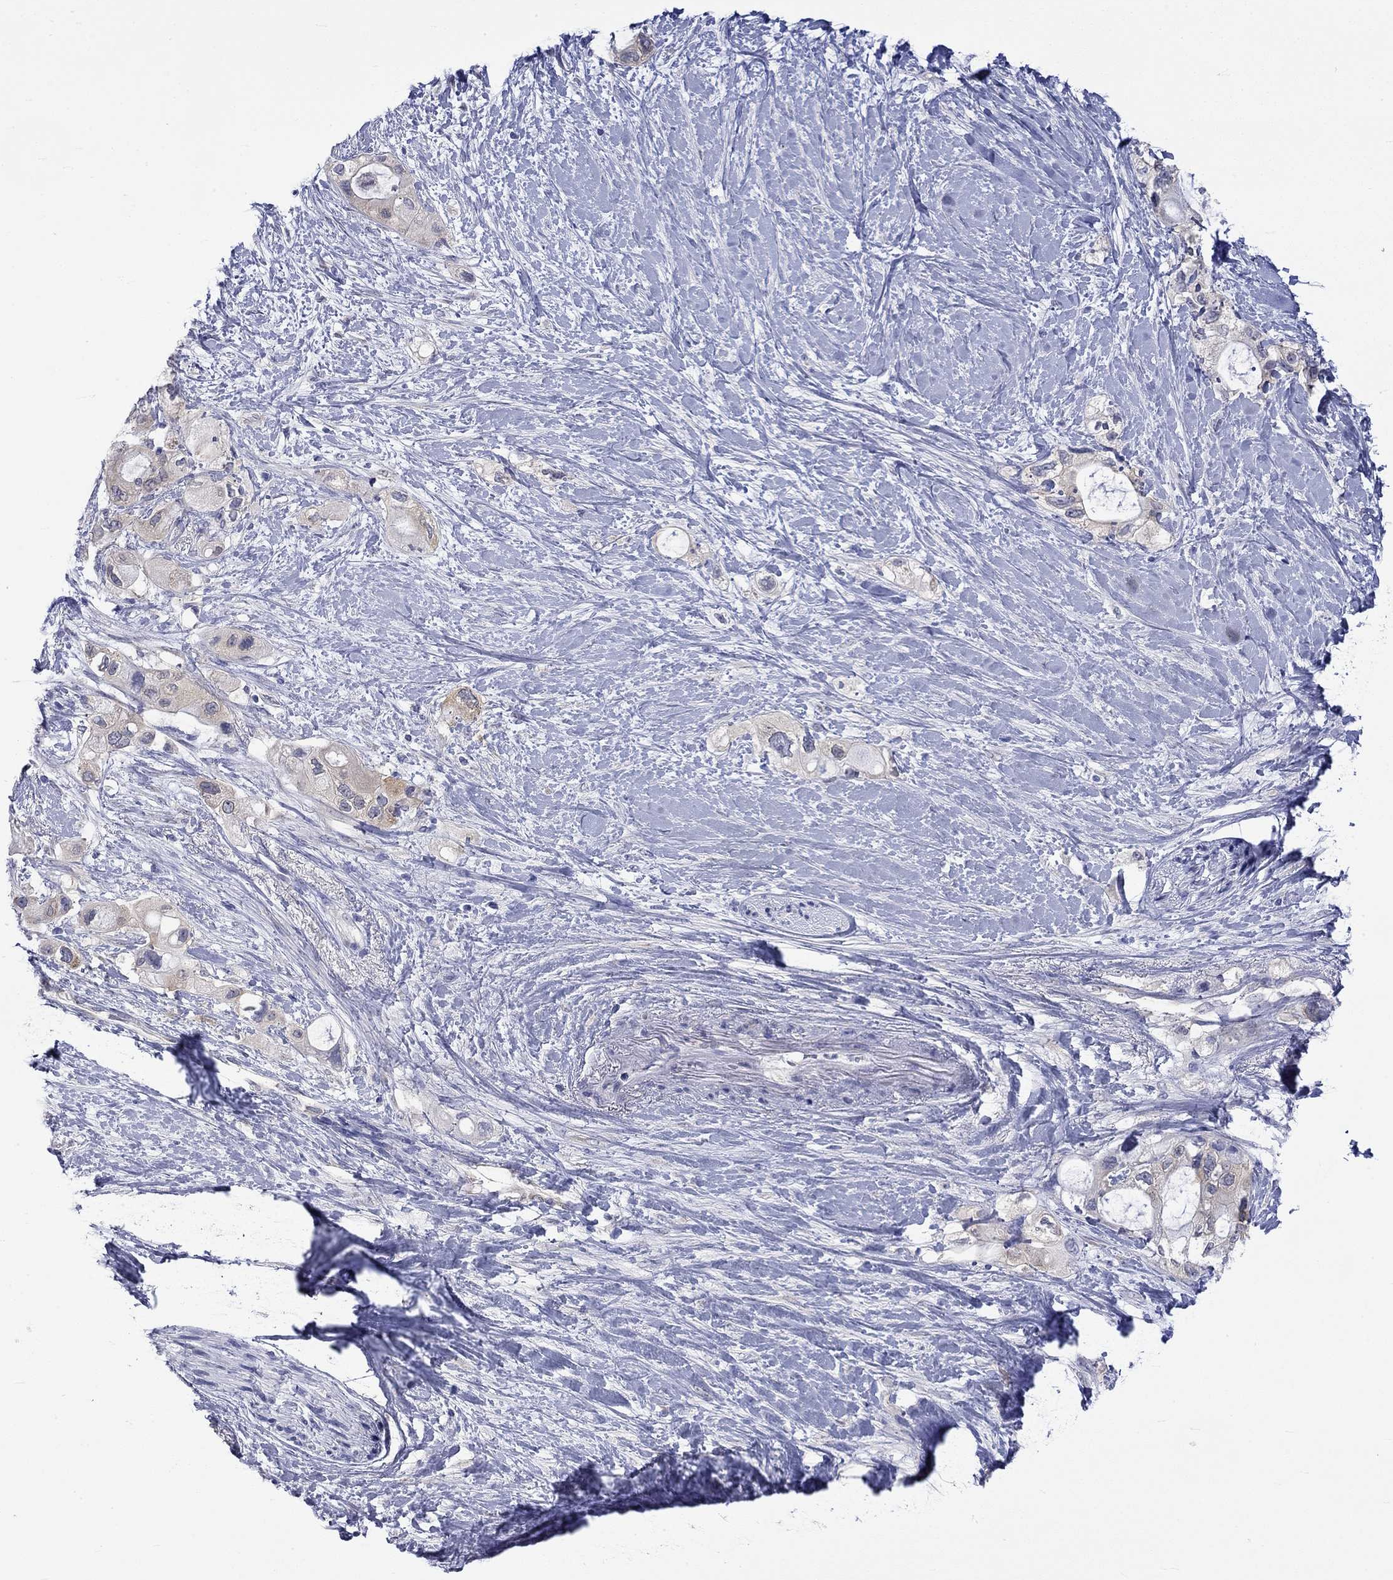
{"staining": {"intensity": "weak", "quantity": "<25%", "location": "cytoplasmic/membranous"}, "tissue": "pancreatic cancer", "cell_type": "Tumor cells", "image_type": "cancer", "snomed": [{"axis": "morphology", "description": "Adenocarcinoma, NOS"}, {"axis": "topography", "description": "Pancreas"}], "caption": "The immunohistochemistry (IHC) micrograph has no significant positivity in tumor cells of pancreatic cancer (adenocarcinoma) tissue.", "gene": "CERS1", "patient": {"sex": "female", "age": 56}}